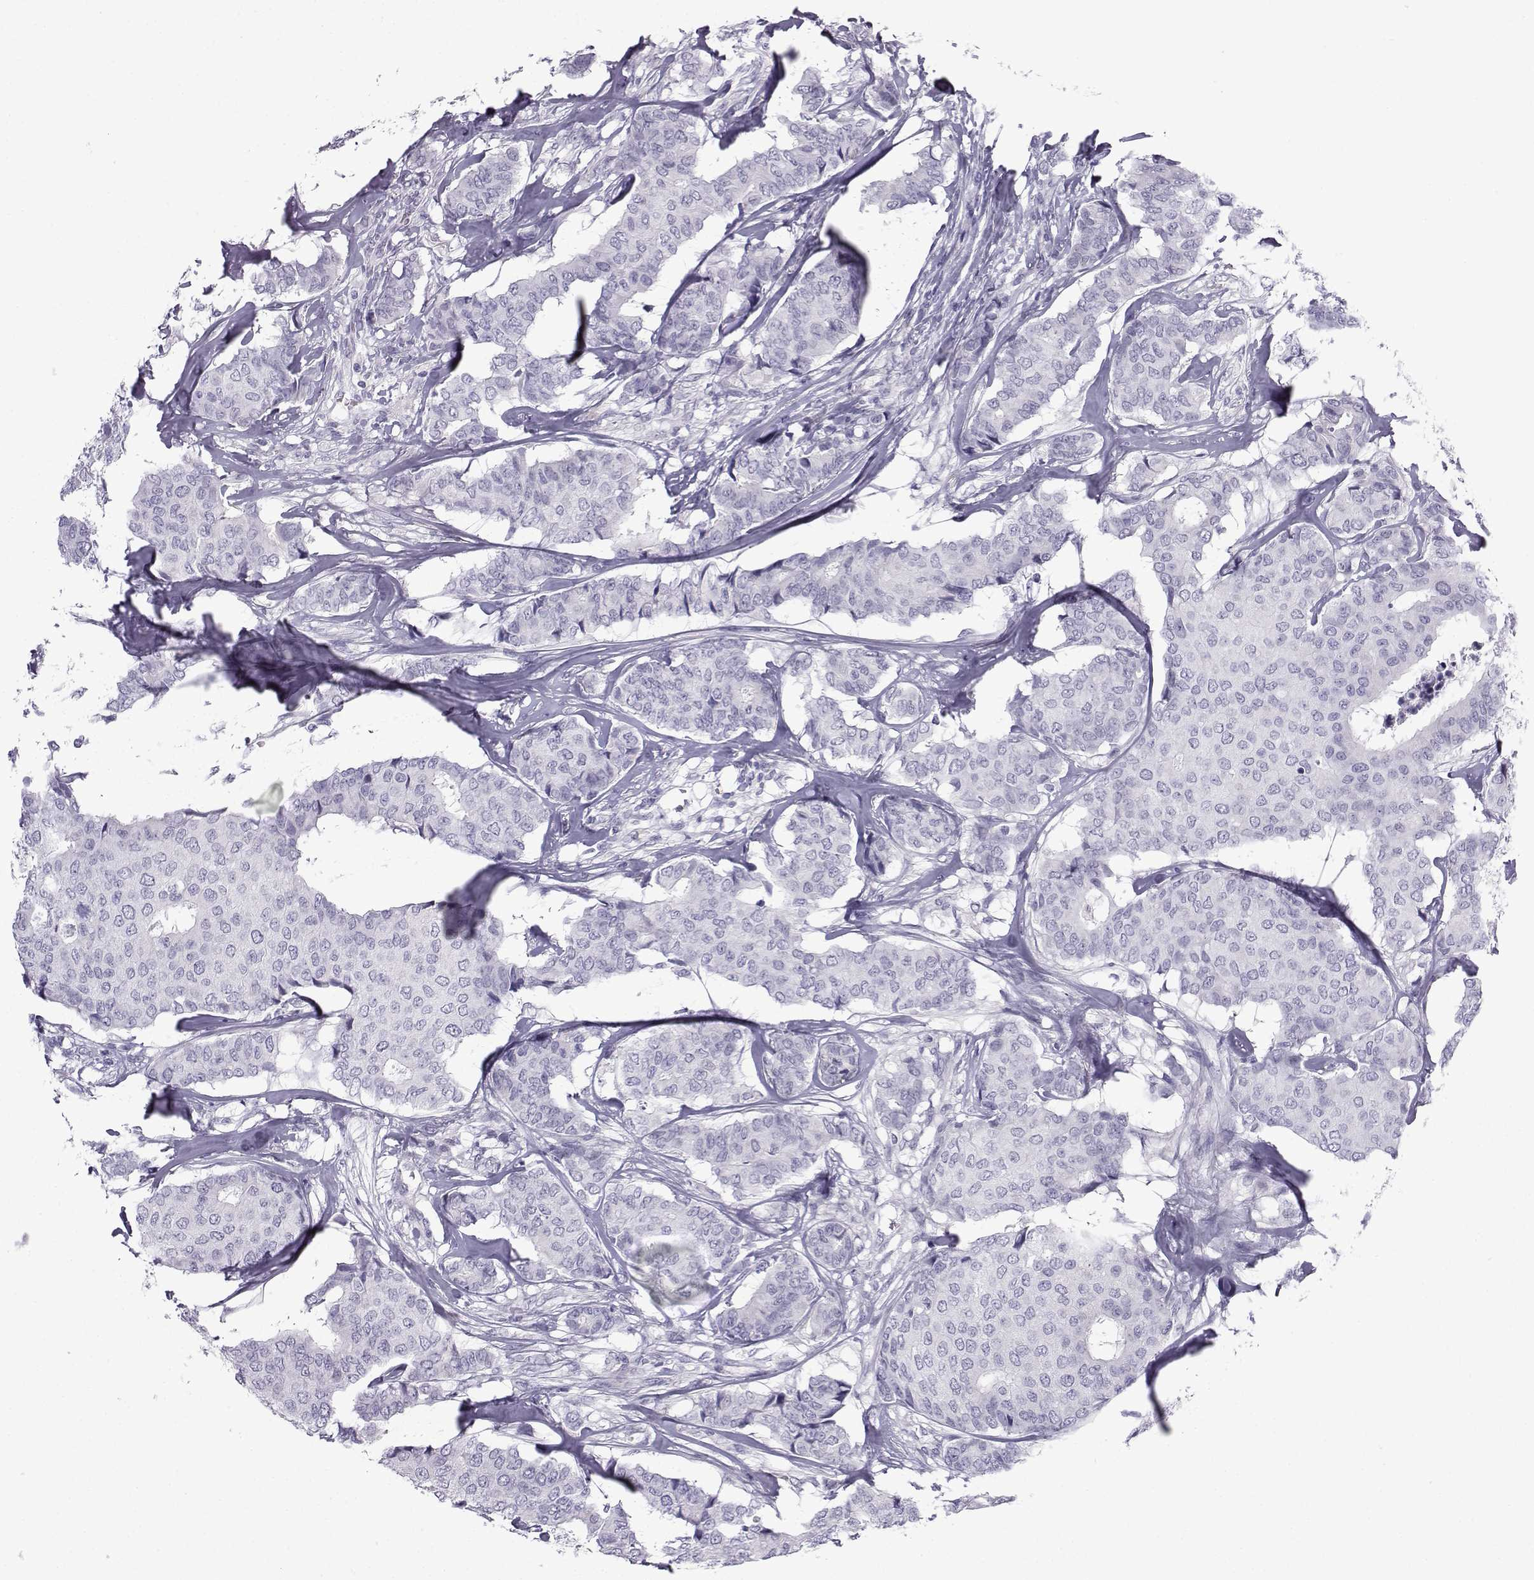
{"staining": {"intensity": "negative", "quantity": "none", "location": "none"}, "tissue": "breast cancer", "cell_type": "Tumor cells", "image_type": "cancer", "snomed": [{"axis": "morphology", "description": "Duct carcinoma"}, {"axis": "topography", "description": "Breast"}], "caption": "This is an IHC micrograph of human breast infiltrating ductal carcinoma. There is no positivity in tumor cells.", "gene": "CFAP53", "patient": {"sex": "female", "age": 75}}